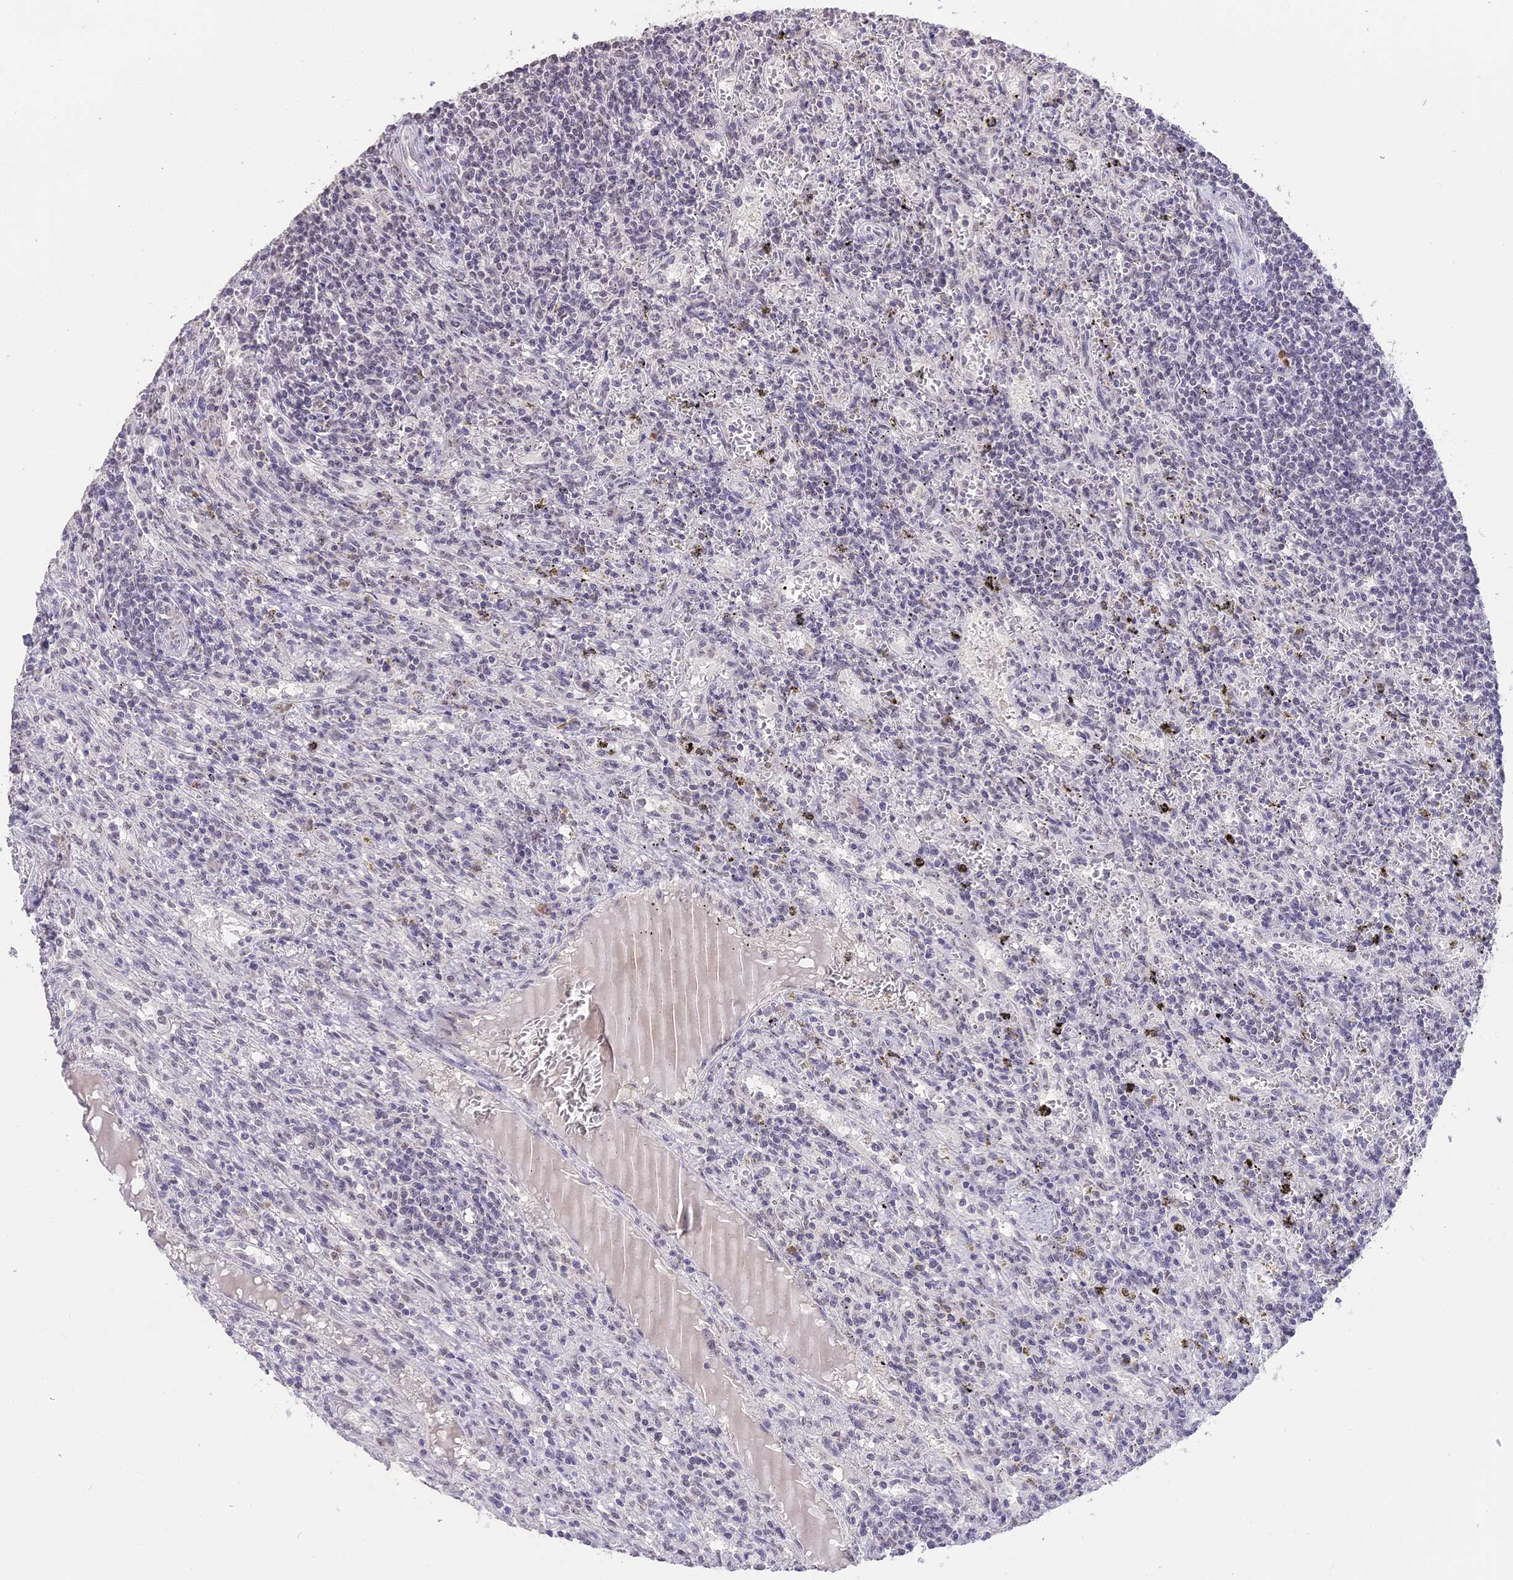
{"staining": {"intensity": "negative", "quantity": "none", "location": "none"}, "tissue": "lymphoma", "cell_type": "Tumor cells", "image_type": "cancer", "snomed": [{"axis": "morphology", "description": "Malignant lymphoma, non-Hodgkin's type, Low grade"}, {"axis": "topography", "description": "Spleen"}], "caption": "Tumor cells show no significant expression in lymphoma.", "gene": "SETD2", "patient": {"sex": "male", "age": 76}}